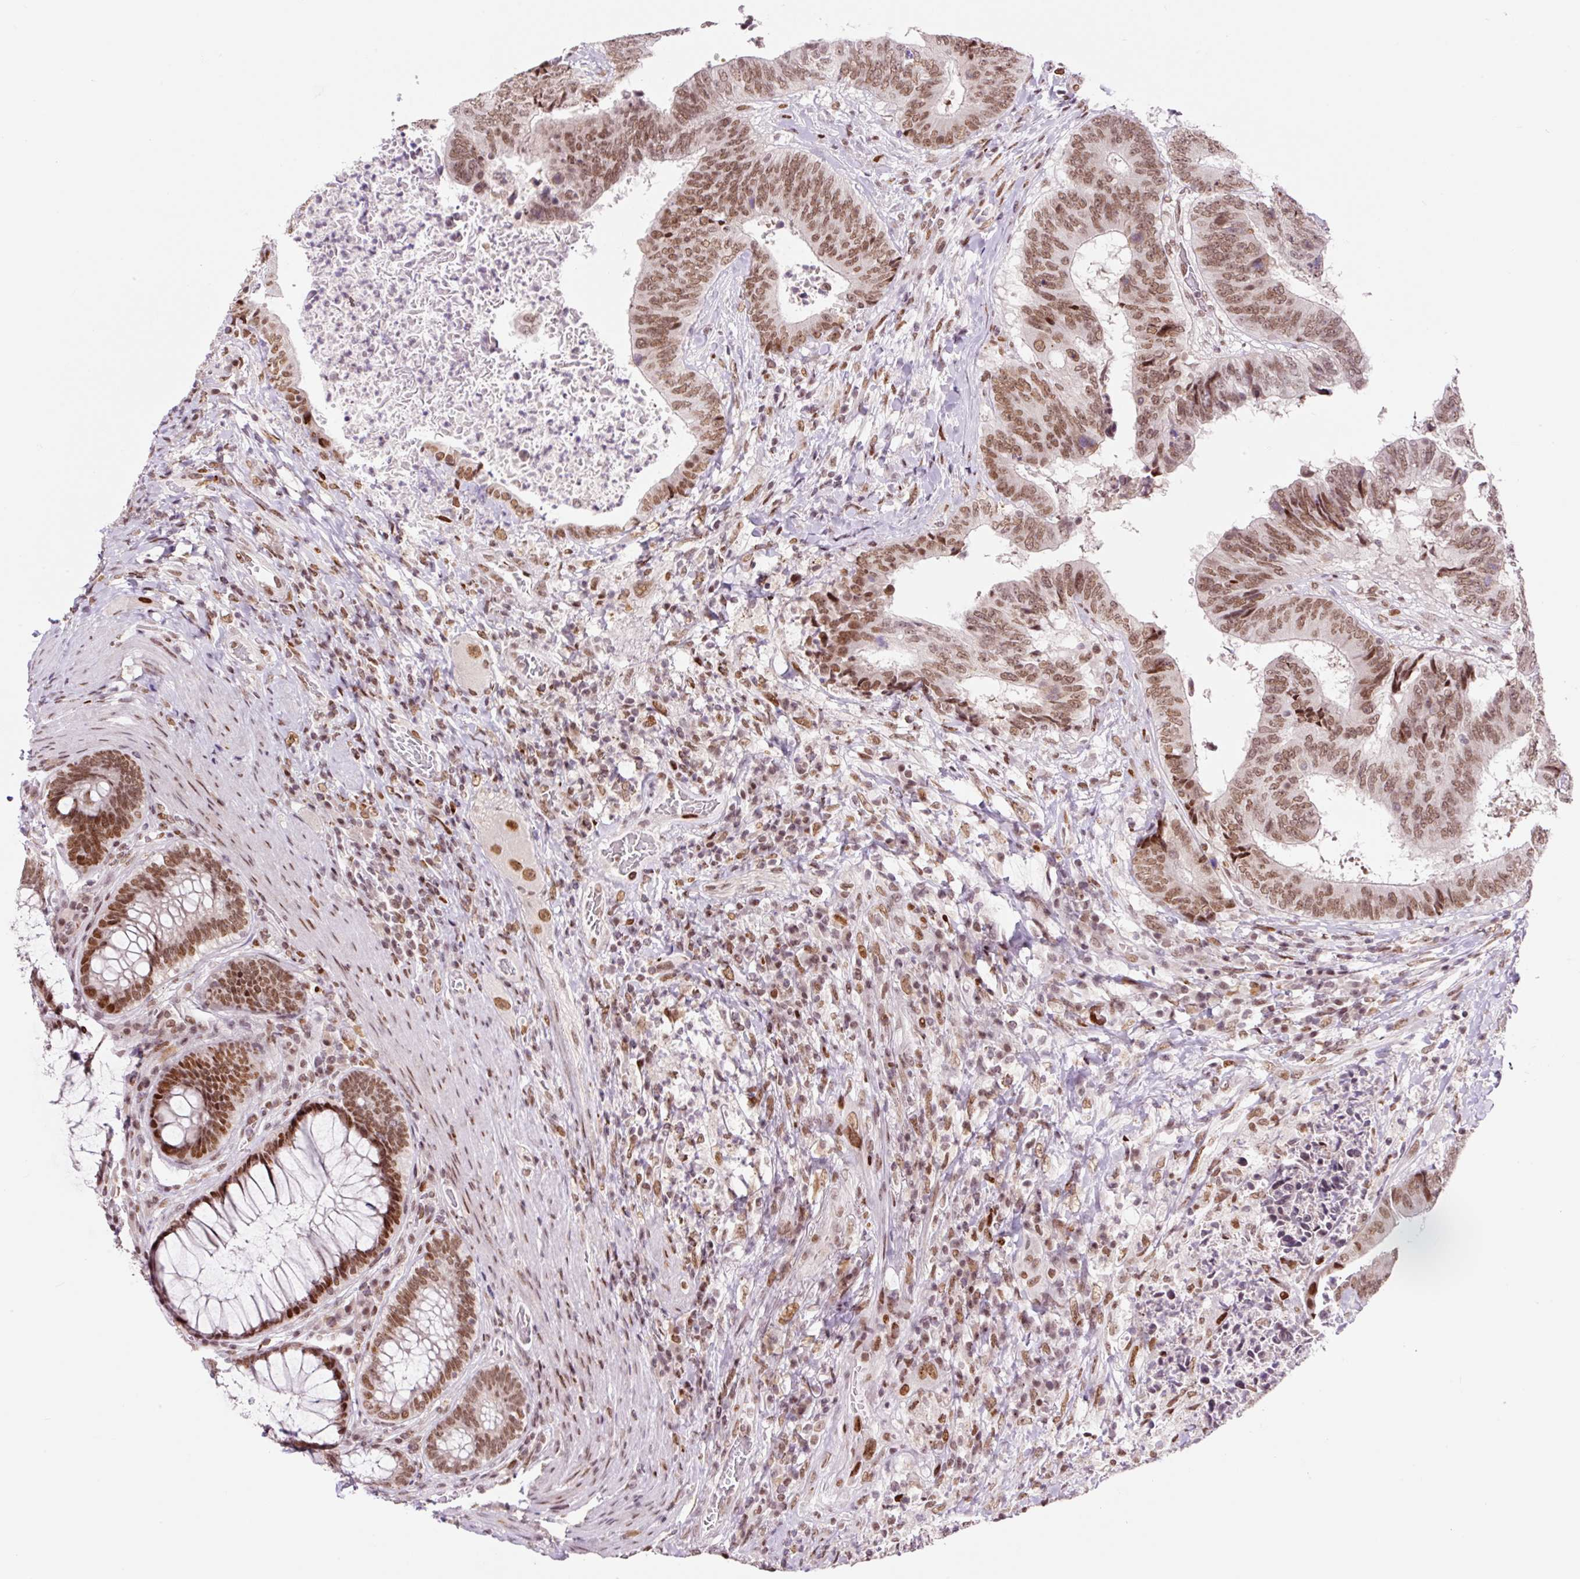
{"staining": {"intensity": "moderate", "quantity": ">75%", "location": "nuclear"}, "tissue": "colorectal cancer", "cell_type": "Tumor cells", "image_type": "cancer", "snomed": [{"axis": "morphology", "description": "Adenocarcinoma, NOS"}, {"axis": "topography", "description": "Rectum"}], "caption": "High-power microscopy captured an immunohistochemistry micrograph of colorectal adenocarcinoma, revealing moderate nuclear positivity in approximately >75% of tumor cells. The protein is shown in brown color, while the nuclei are stained blue.", "gene": "CCNL2", "patient": {"sex": "male", "age": 72}}